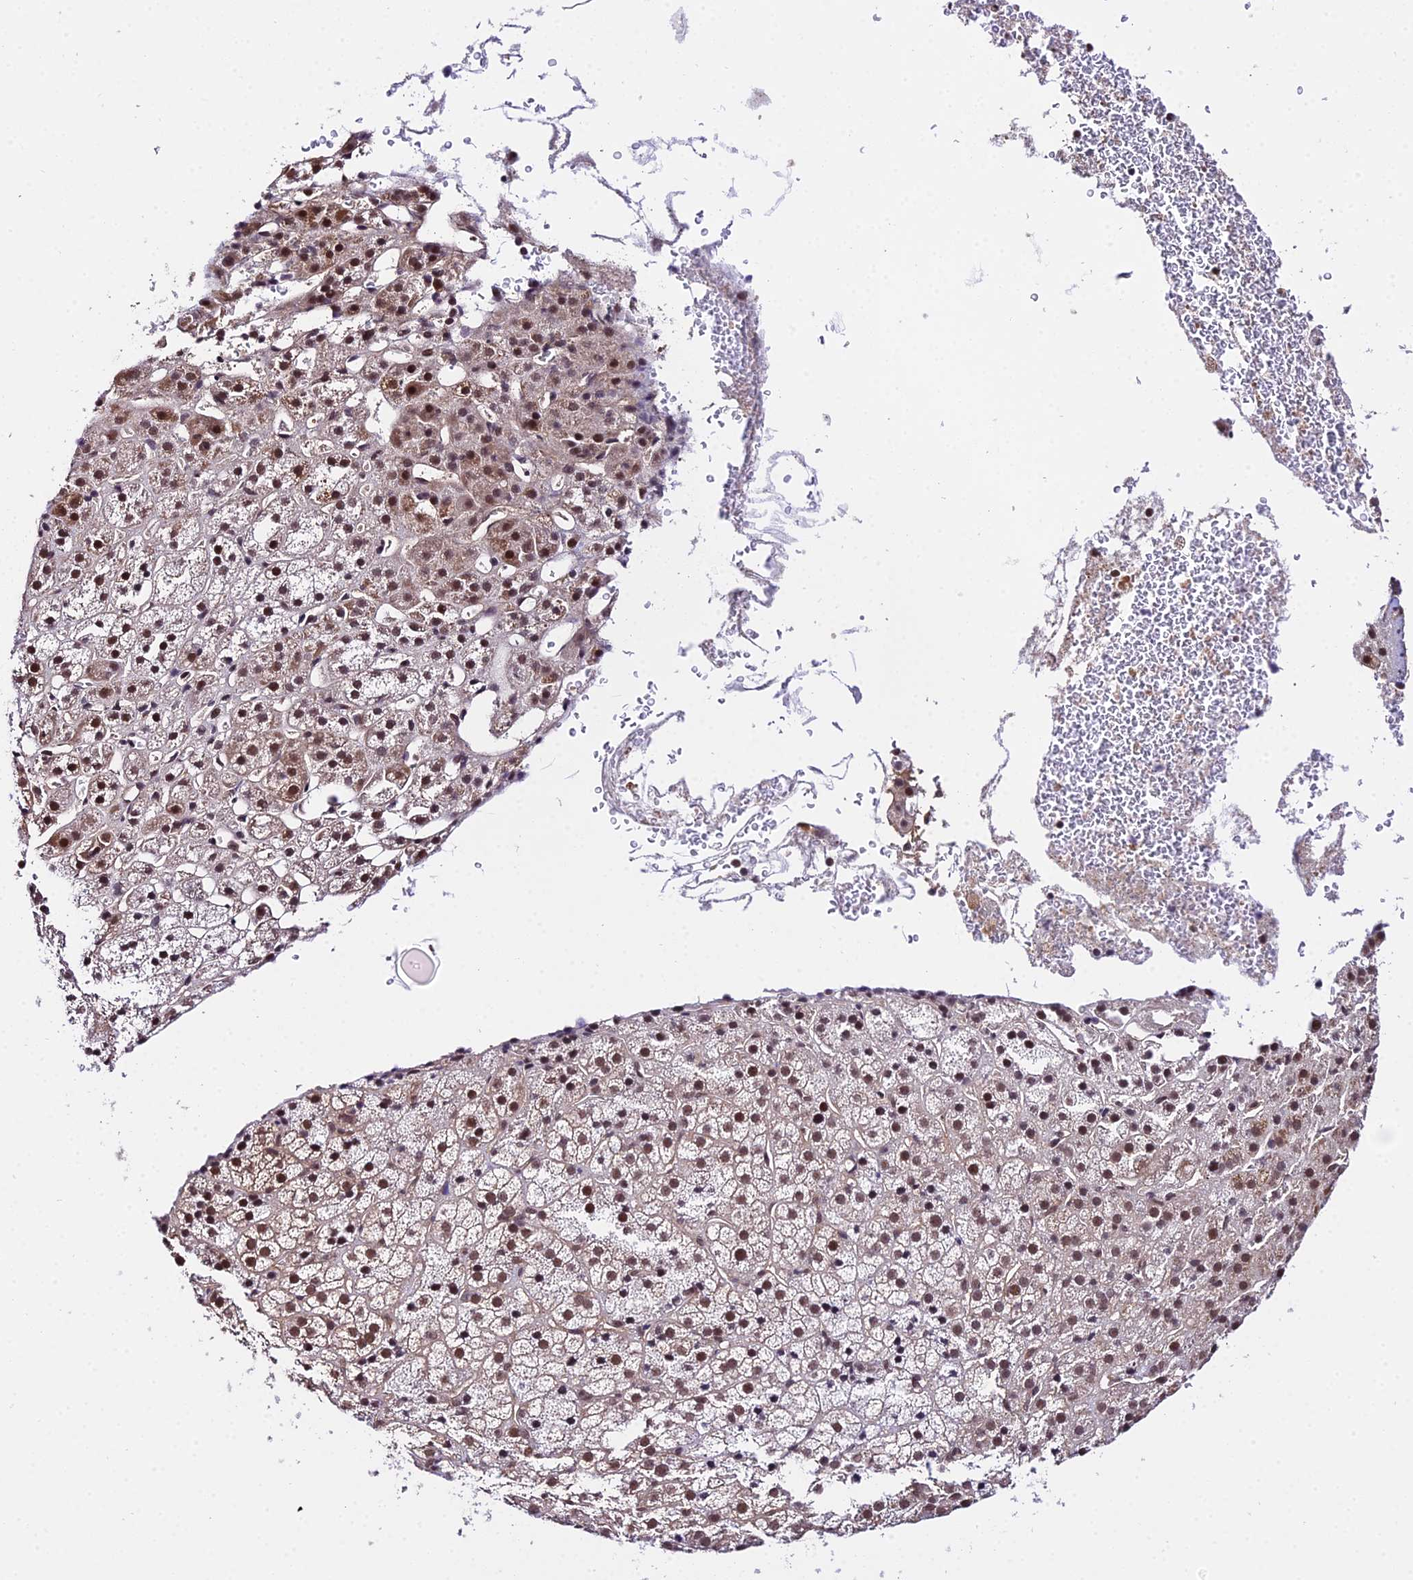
{"staining": {"intensity": "moderate", "quantity": ">75%", "location": "nuclear"}, "tissue": "adrenal gland", "cell_type": "Glandular cells", "image_type": "normal", "snomed": [{"axis": "morphology", "description": "Normal tissue, NOS"}, {"axis": "topography", "description": "Adrenal gland"}], "caption": "High-magnification brightfield microscopy of unremarkable adrenal gland stained with DAB (3,3'-diaminobenzidine) (brown) and counterstained with hematoxylin (blue). glandular cells exhibit moderate nuclear staining is appreciated in about>75% of cells.", "gene": "POLR2I", "patient": {"sex": "female", "age": 57}}